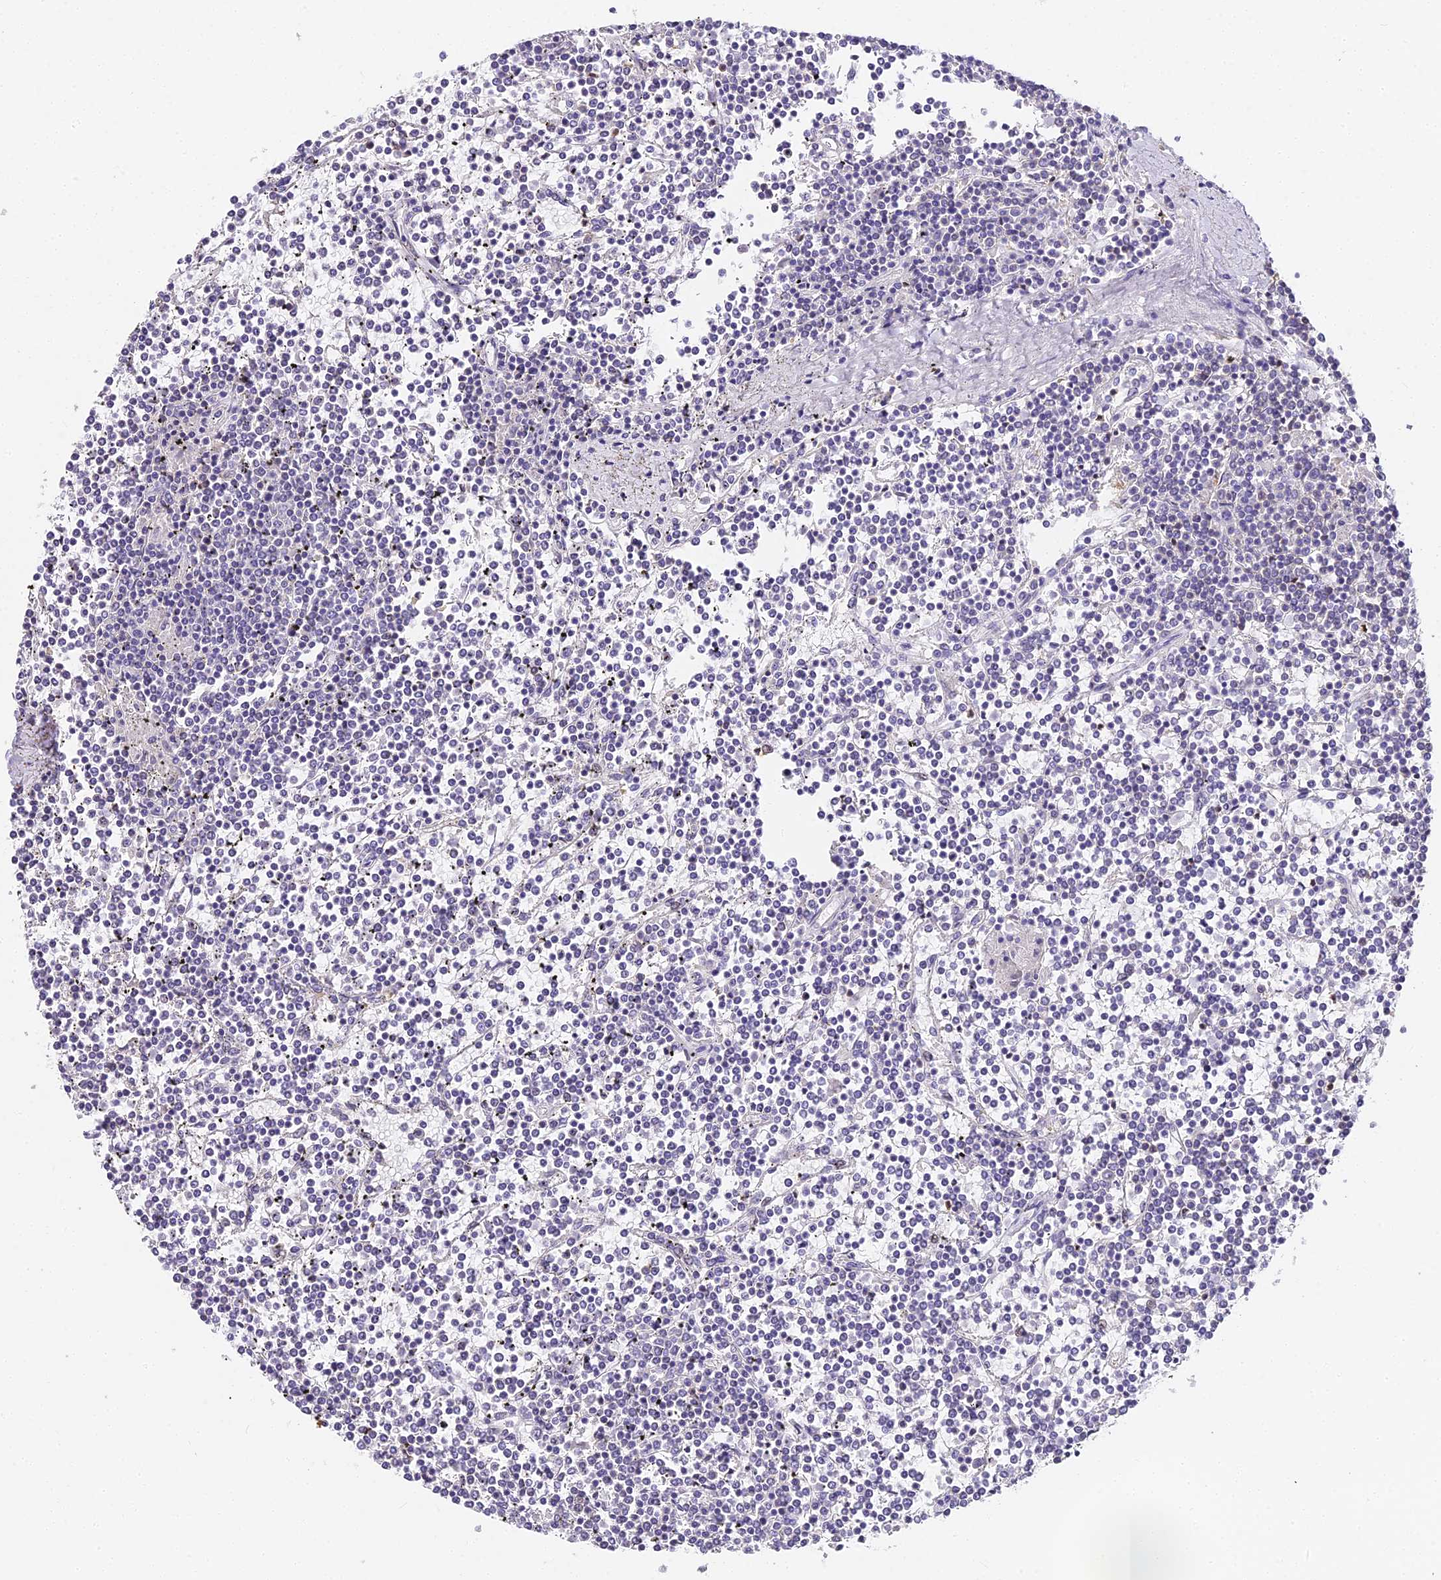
{"staining": {"intensity": "negative", "quantity": "none", "location": "none"}, "tissue": "lymphoma", "cell_type": "Tumor cells", "image_type": "cancer", "snomed": [{"axis": "morphology", "description": "Malignant lymphoma, non-Hodgkin's type, Low grade"}, {"axis": "topography", "description": "Spleen"}], "caption": "Protein analysis of low-grade malignant lymphoma, non-Hodgkin's type demonstrates no significant positivity in tumor cells.", "gene": "ABHD14A-ACY1", "patient": {"sex": "female", "age": 19}}